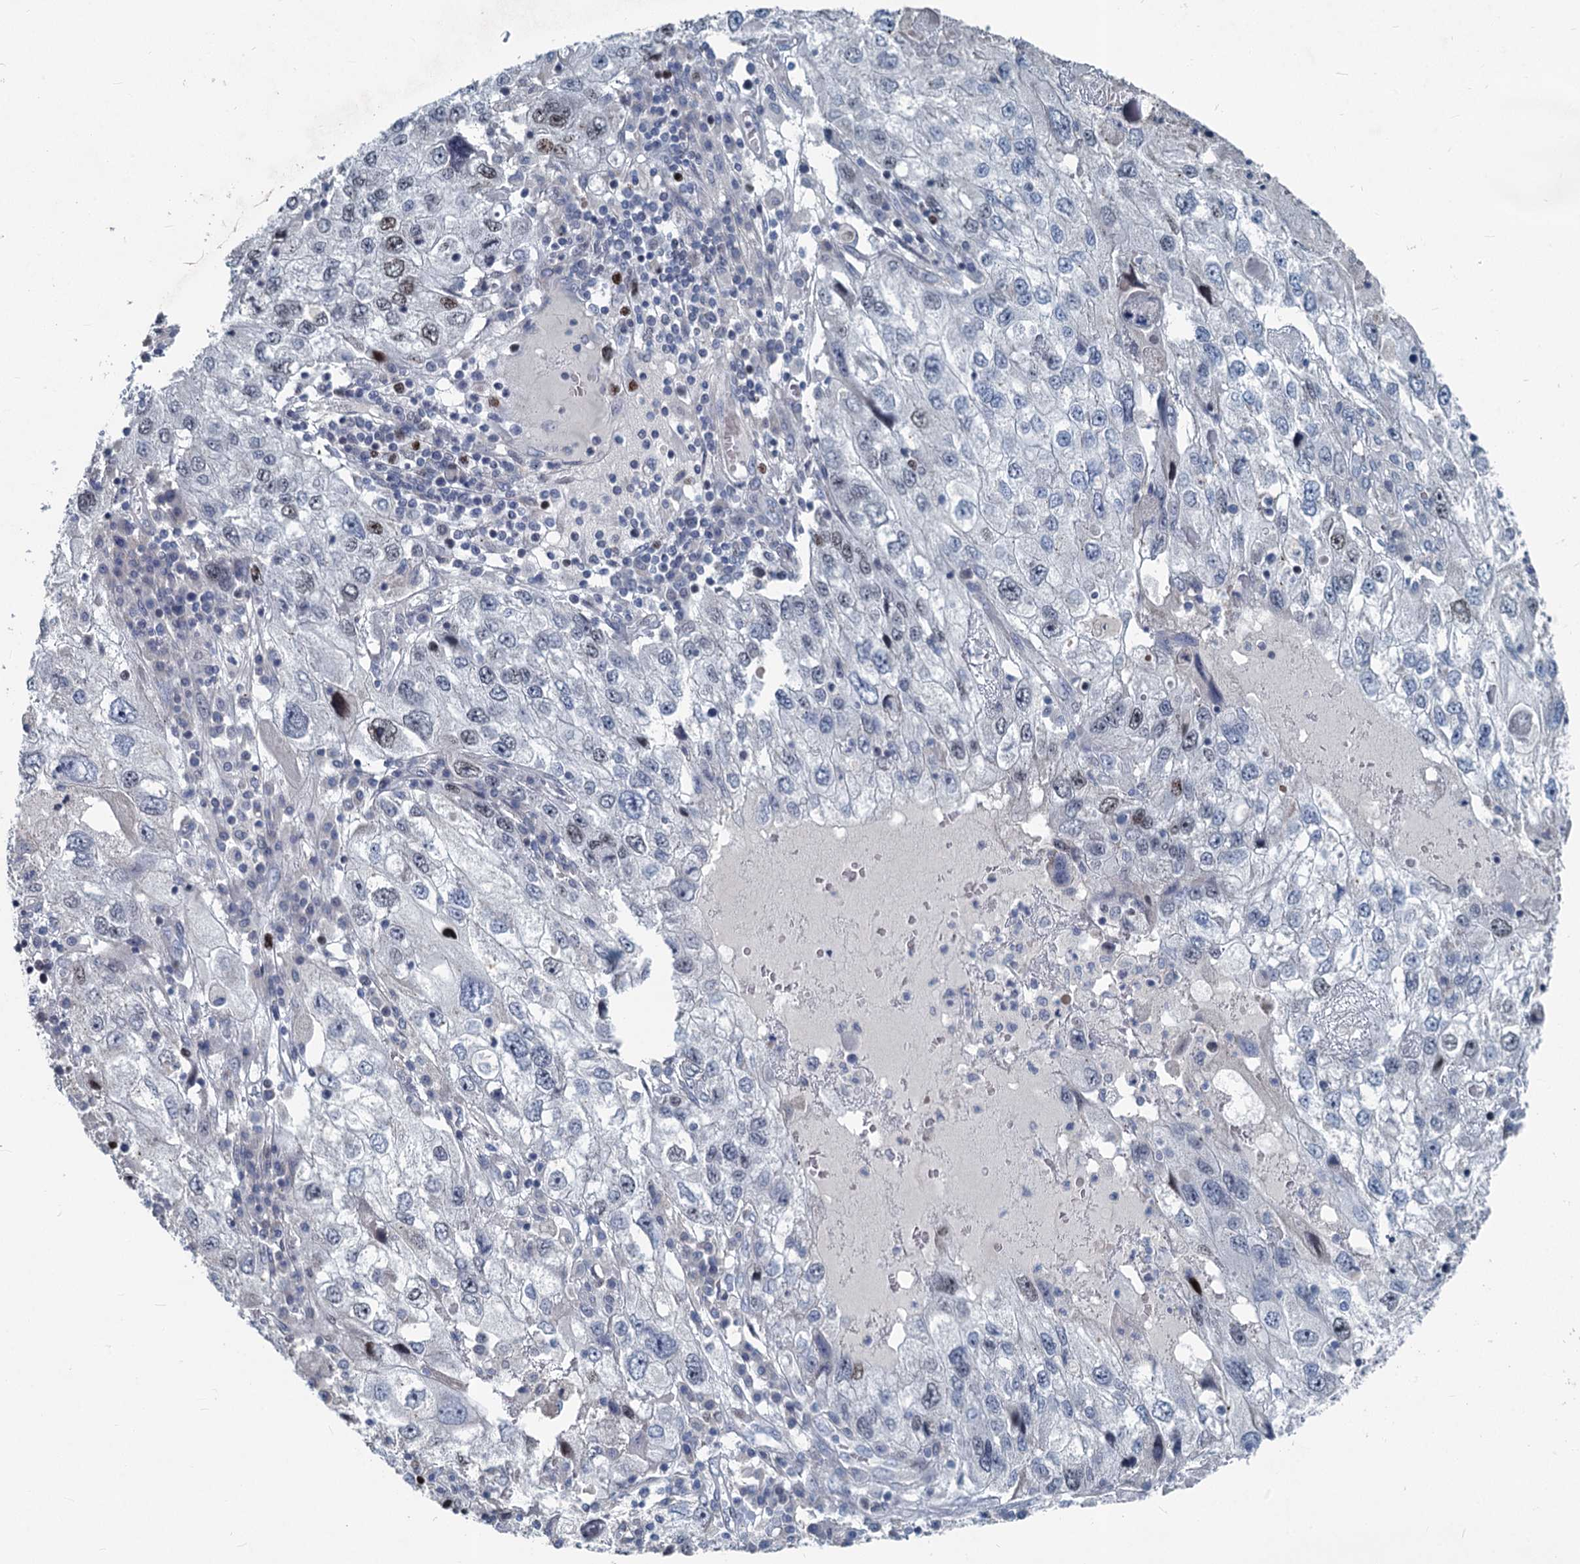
{"staining": {"intensity": "weak", "quantity": "<25%", "location": "nuclear"}, "tissue": "endometrial cancer", "cell_type": "Tumor cells", "image_type": "cancer", "snomed": [{"axis": "morphology", "description": "Adenocarcinoma, NOS"}, {"axis": "topography", "description": "Endometrium"}], "caption": "Immunohistochemistry photomicrograph of neoplastic tissue: endometrial adenocarcinoma stained with DAB (3,3'-diaminobenzidine) exhibits no significant protein positivity in tumor cells.", "gene": "ASXL3", "patient": {"sex": "female", "age": 49}}